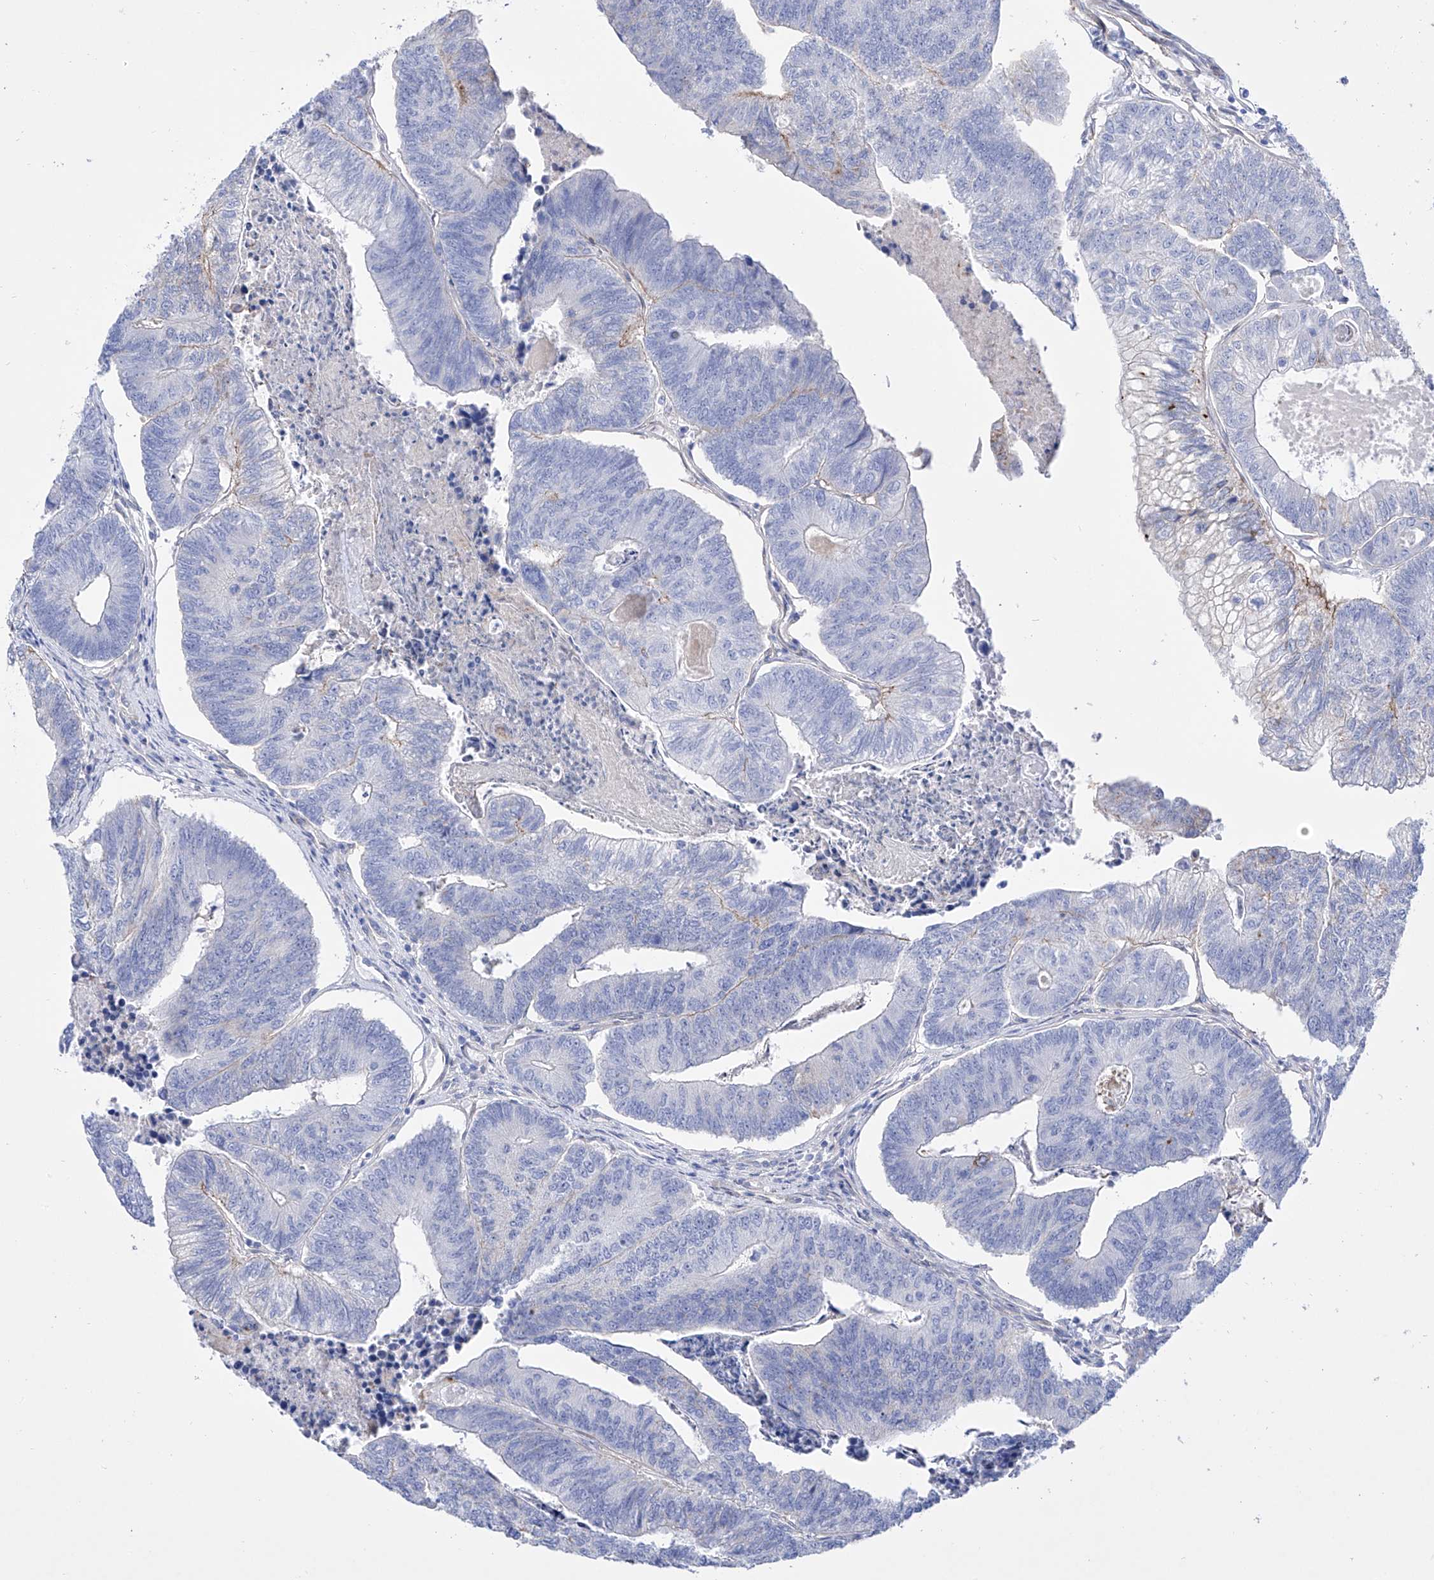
{"staining": {"intensity": "negative", "quantity": "none", "location": "none"}, "tissue": "colorectal cancer", "cell_type": "Tumor cells", "image_type": "cancer", "snomed": [{"axis": "morphology", "description": "Adenocarcinoma, NOS"}, {"axis": "topography", "description": "Colon"}], "caption": "Tumor cells show no significant positivity in colorectal cancer (adenocarcinoma).", "gene": "ZNF653", "patient": {"sex": "female", "age": 67}}